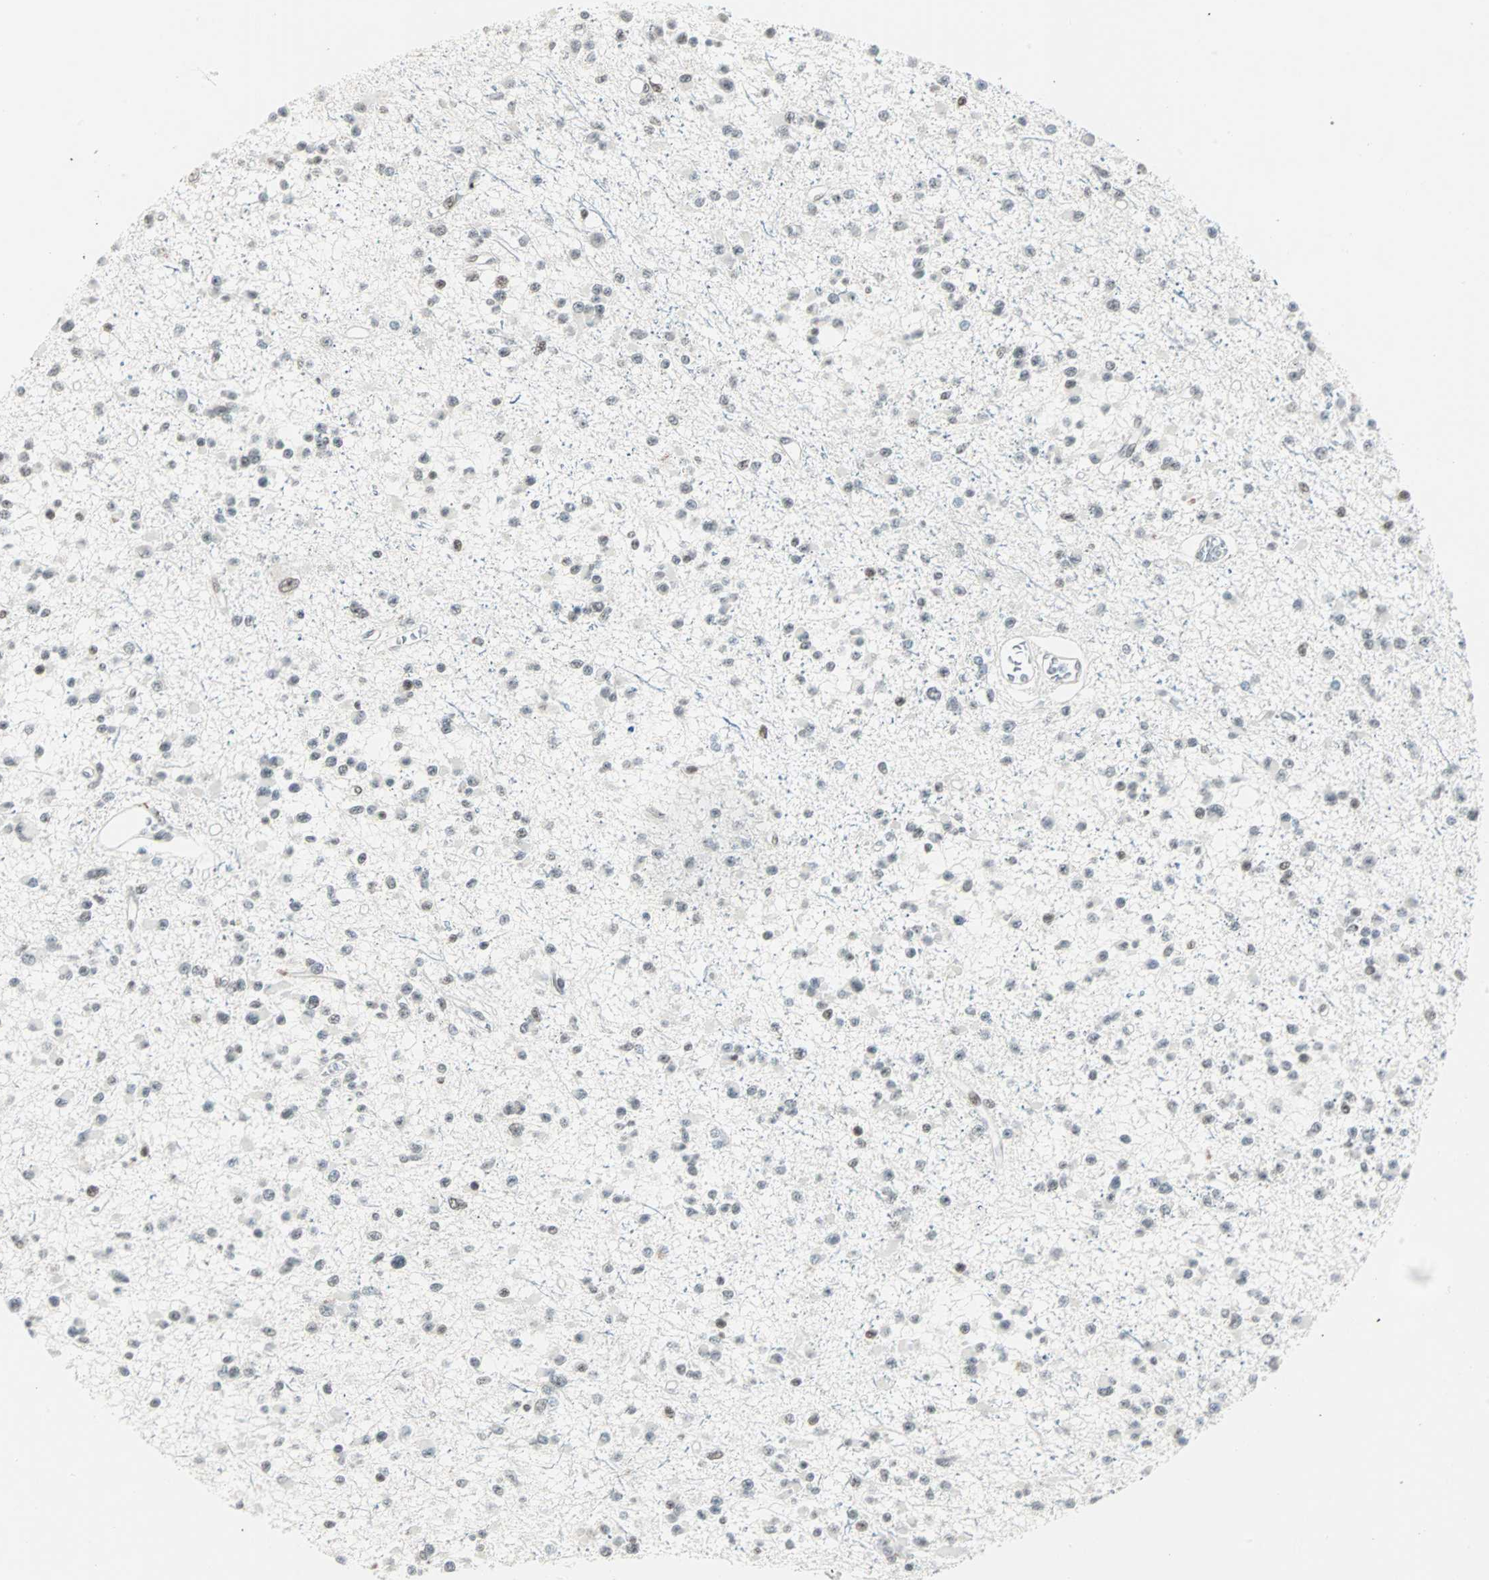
{"staining": {"intensity": "weak", "quantity": "25%-75%", "location": "nuclear"}, "tissue": "glioma", "cell_type": "Tumor cells", "image_type": "cancer", "snomed": [{"axis": "morphology", "description": "Glioma, malignant, Low grade"}, {"axis": "topography", "description": "Brain"}], "caption": "Weak nuclear positivity is seen in about 25%-75% of tumor cells in glioma.", "gene": "SIN3A", "patient": {"sex": "female", "age": 22}}